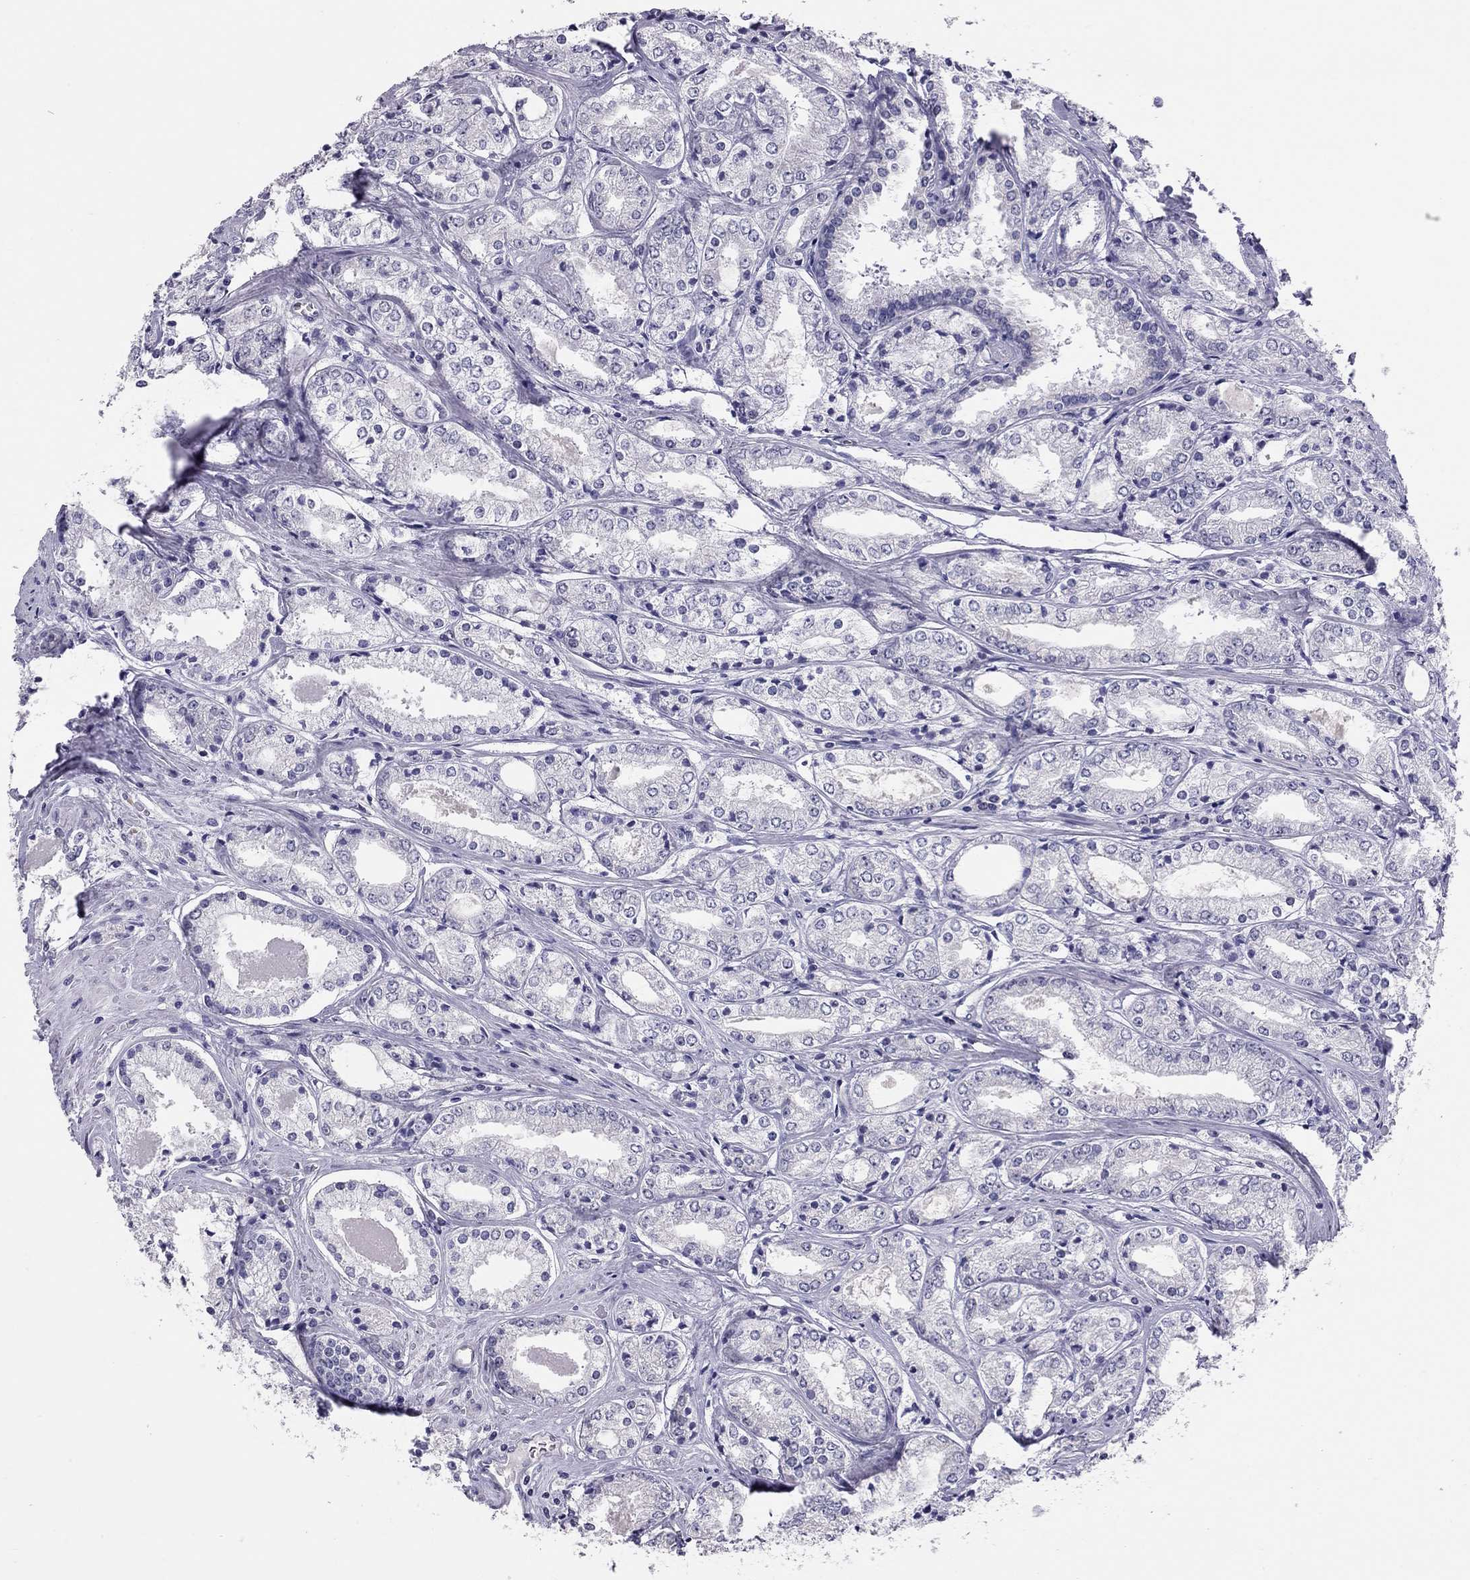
{"staining": {"intensity": "negative", "quantity": "none", "location": "none"}, "tissue": "prostate cancer", "cell_type": "Tumor cells", "image_type": "cancer", "snomed": [{"axis": "morphology", "description": "Adenocarcinoma, NOS"}, {"axis": "topography", "description": "Prostate"}], "caption": "Protein analysis of adenocarcinoma (prostate) demonstrates no significant staining in tumor cells. (DAB (3,3'-diaminobenzidine) immunohistochemistry, high magnification).", "gene": "HSF2BP", "patient": {"sex": "male", "age": 72}}